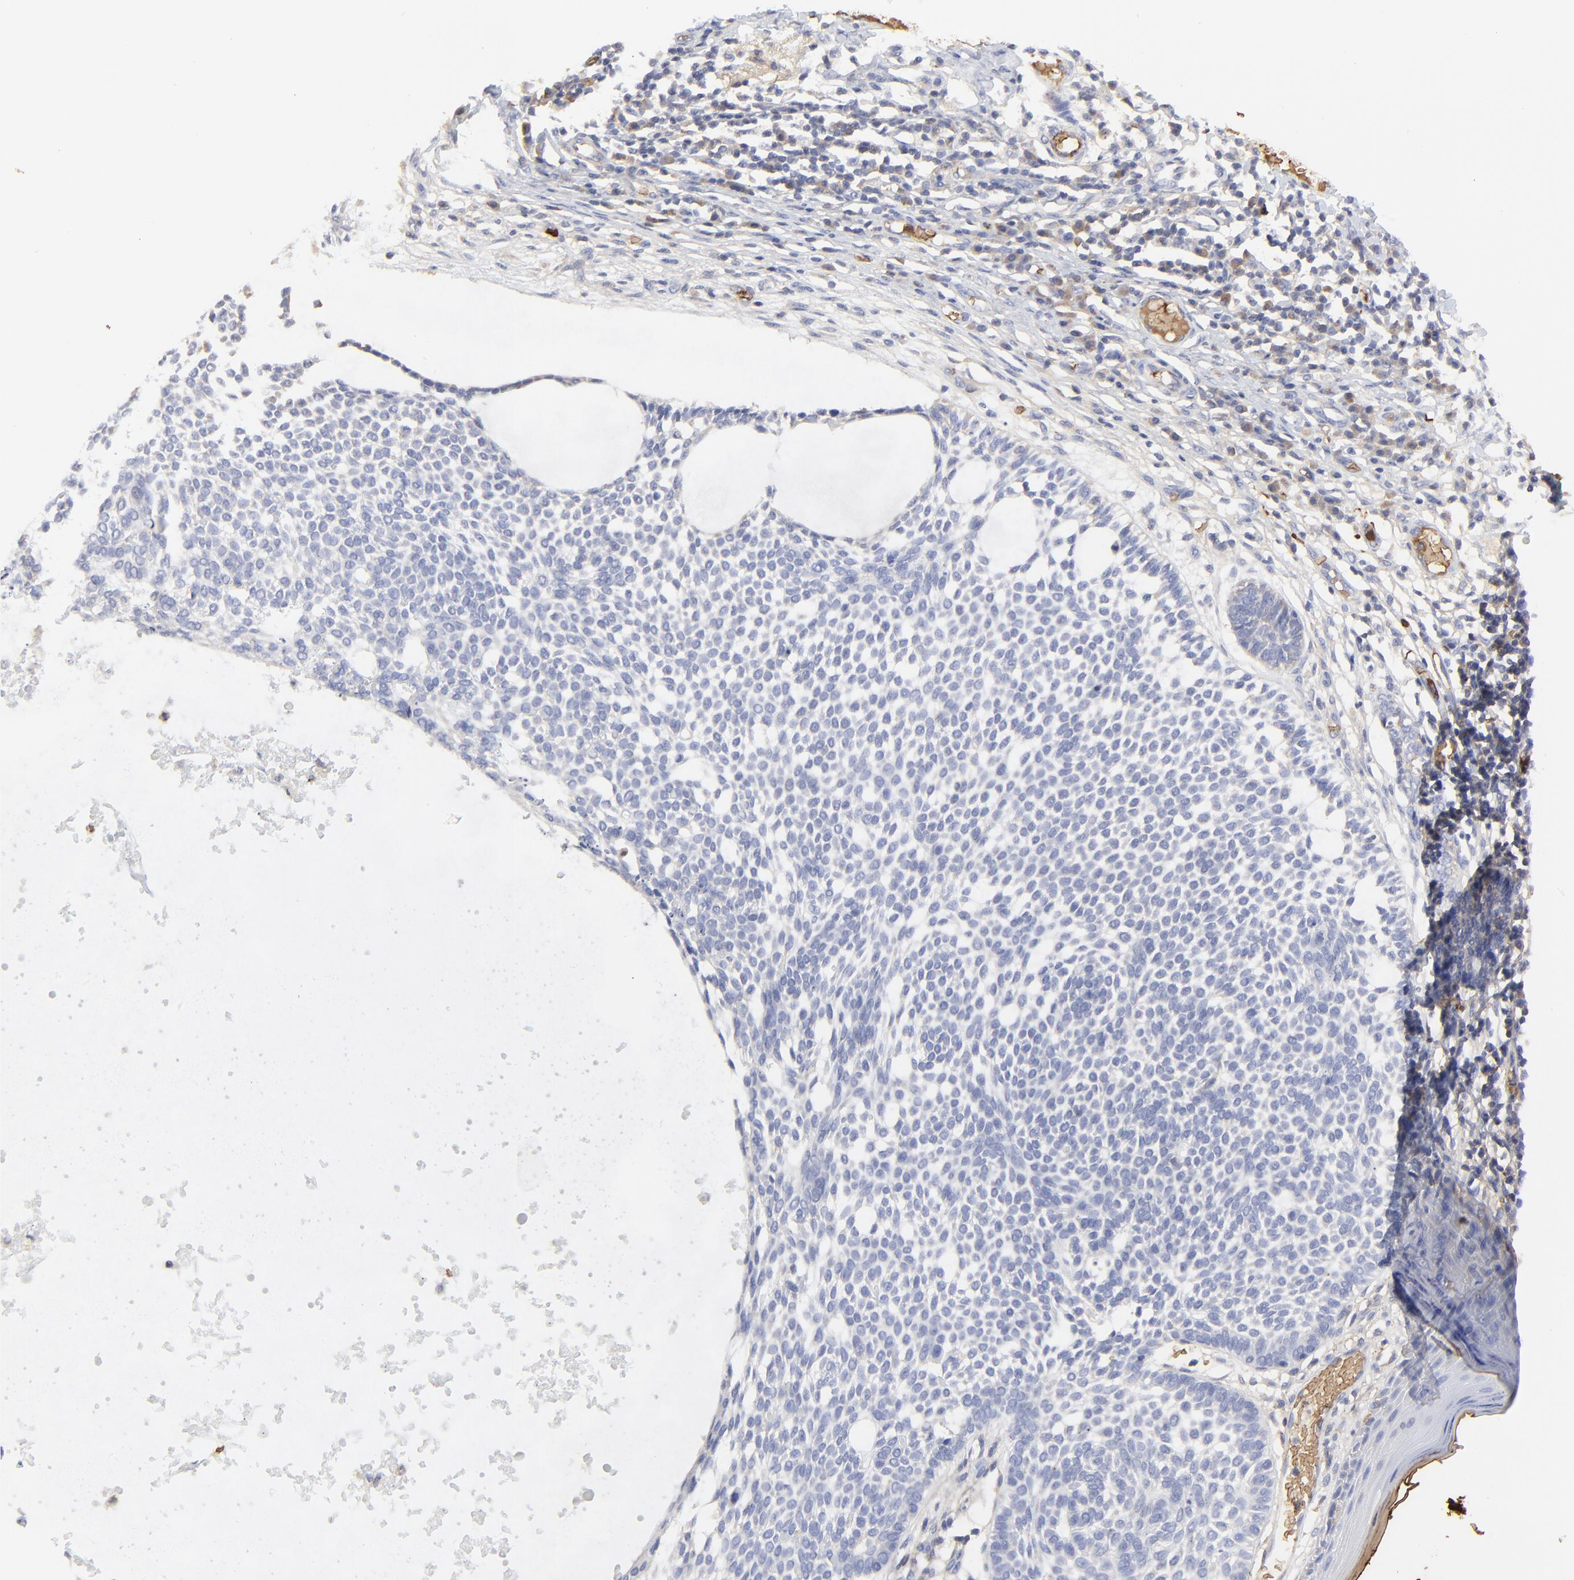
{"staining": {"intensity": "negative", "quantity": "none", "location": "none"}, "tissue": "skin cancer", "cell_type": "Tumor cells", "image_type": "cancer", "snomed": [{"axis": "morphology", "description": "Basal cell carcinoma"}, {"axis": "topography", "description": "Skin"}], "caption": "Human basal cell carcinoma (skin) stained for a protein using IHC shows no staining in tumor cells.", "gene": "PAG1", "patient": {"sex": "male", "age": 87}}